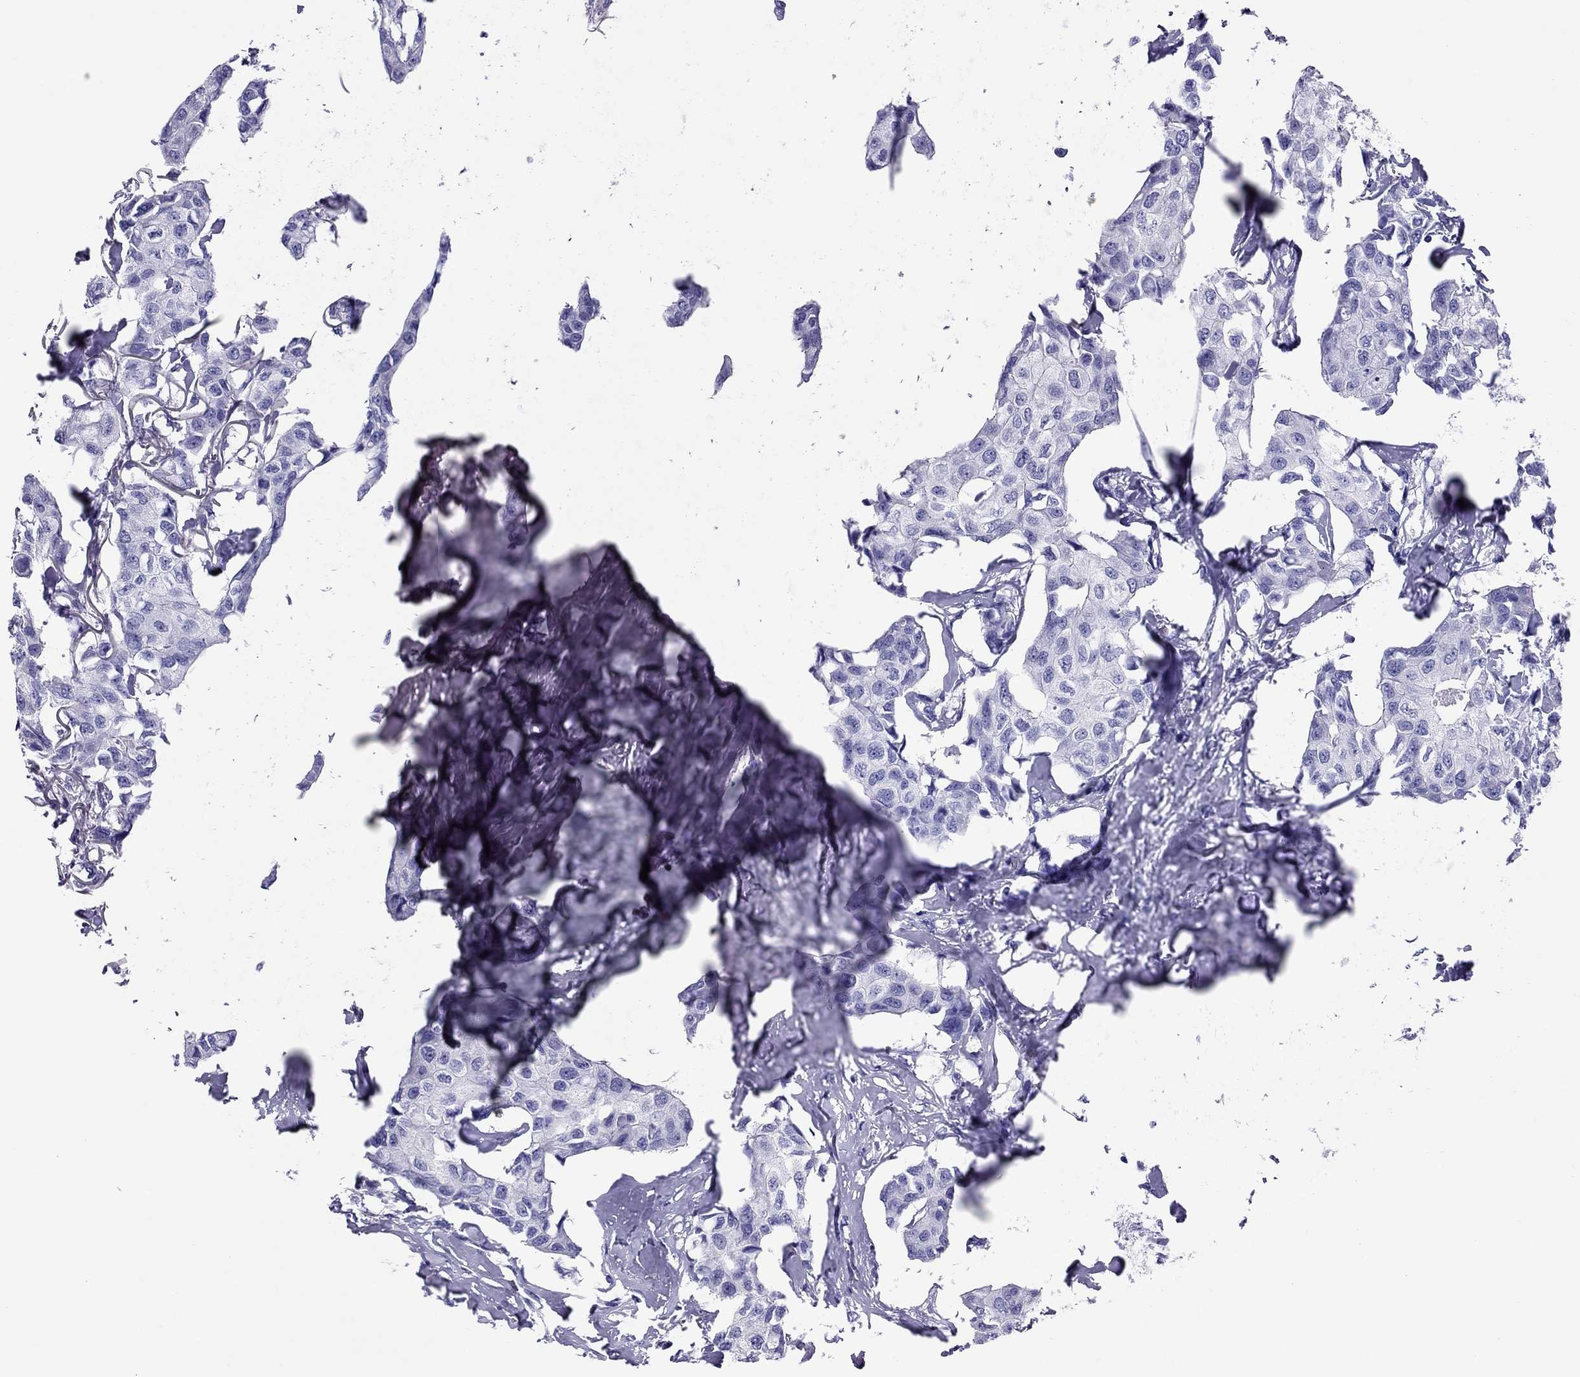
{"staining": {"intensity": "negative", "quantity": "none", "location": "none"}, "tissue": "breast cancer", "cell_type": "Tumor cells", "image_type": "cancer", "snomed": [{"axis": "morphology", "description": "Duct carcinoma"}, {"axis": "topography", "description": "Breast"}], "caption": "This is a photomicrograph of immunohistochemistry staining of breast cancer, which shows no staining in tumor cells.", "gene": "AVPR1B", "patient": {"sex": "female", "age": 80}}